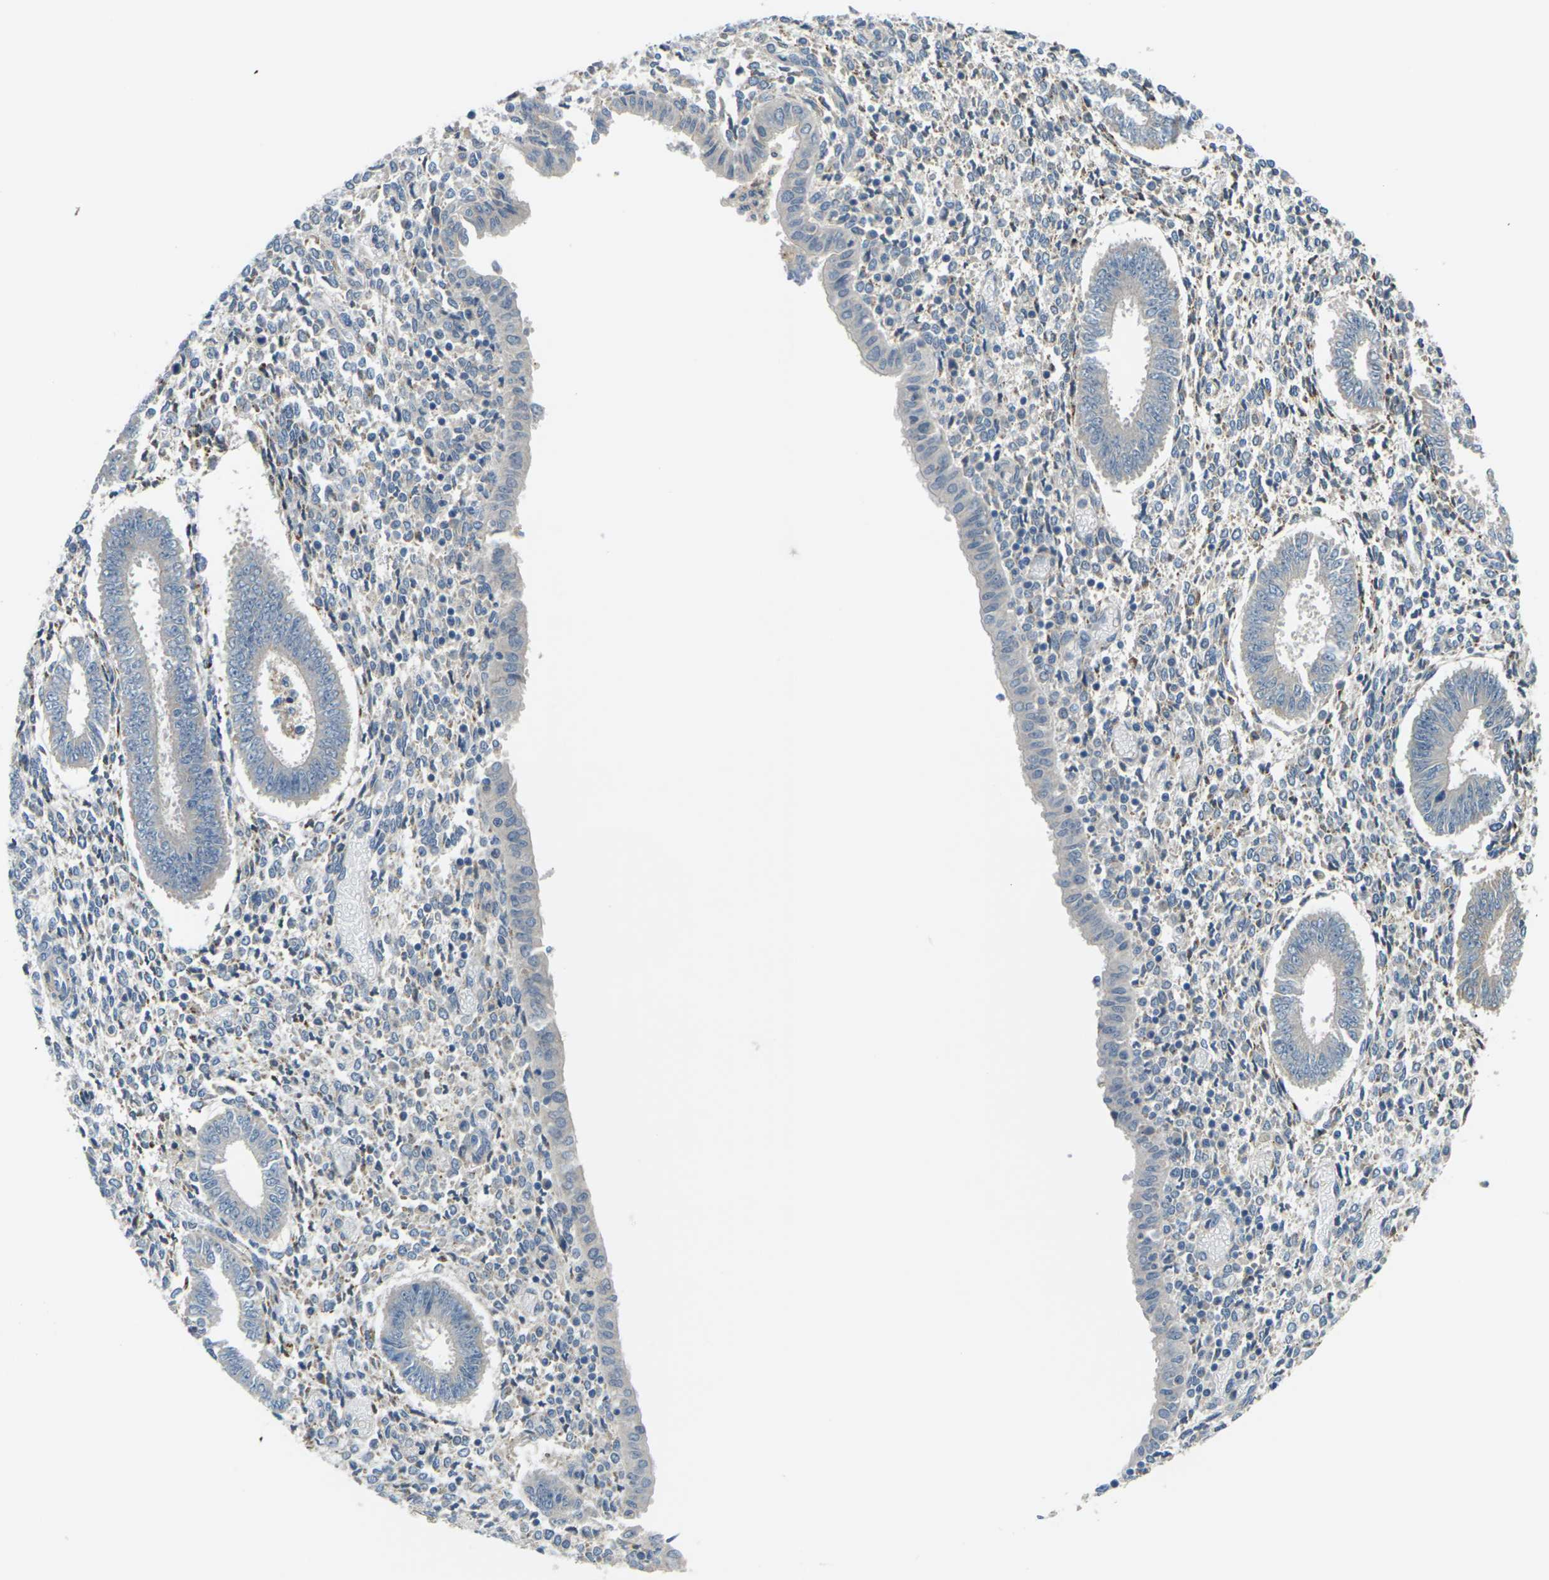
{"staining": {"intensity": "weak", "quantity": "<25%", "location": "cytoplasmic/membranous"}, "tissue": "endometrium", "cell_type": "Cells in endometrial stroma", "image_type": "normal", "snomed": [{"axis": "morphology", "description": "Normal tissue, NOS"}, {"axis": "topography", "description": "Endometrium"}], "caption": "Protein analysis of unremarkable endometrium exhibits no significant expression in cells in endometrial stroma.", "gene": "SLC13A3", "patient": {"sex": "female", "age": 35}}